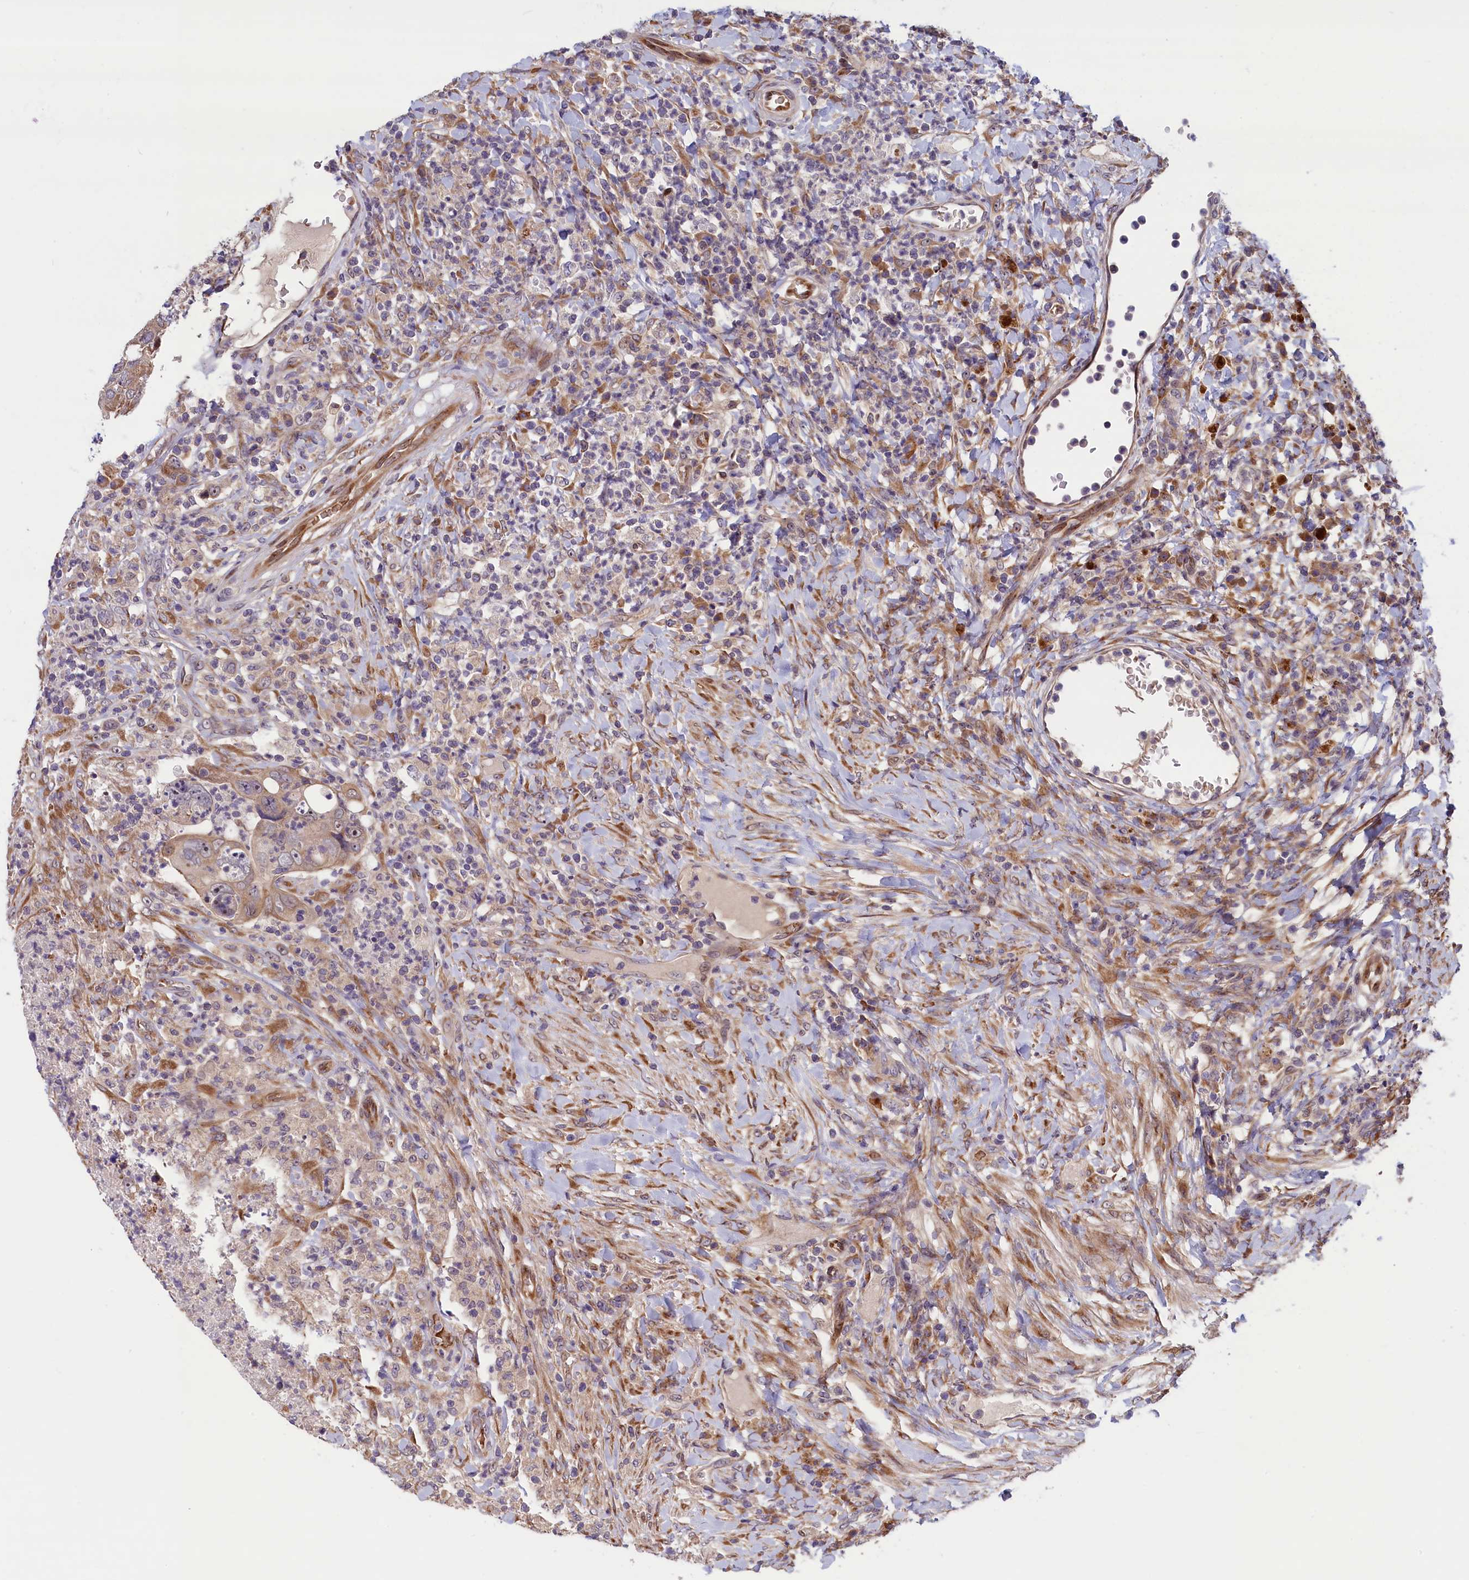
{"staining": {"intensity": "moderate", "quantity": "<25%", "location": "cytoplasmic/membranous,nuclear"}, "tissue": "colorectal cancer", "cell_type": "Tumor cells", "image_type": "cancer", "snomed": [{"axis": "morphology", "description": "Adenocarcinoma, NOS"}, {"axis": "topography", "description": "Rectum"}], "caption": "Human adenocarcinoma (colorectal) stained with a protein marker displays moderate staining in tumor cells.", "gene": "CCDC9B", "patient": {"sex": "male", "age": 59}}